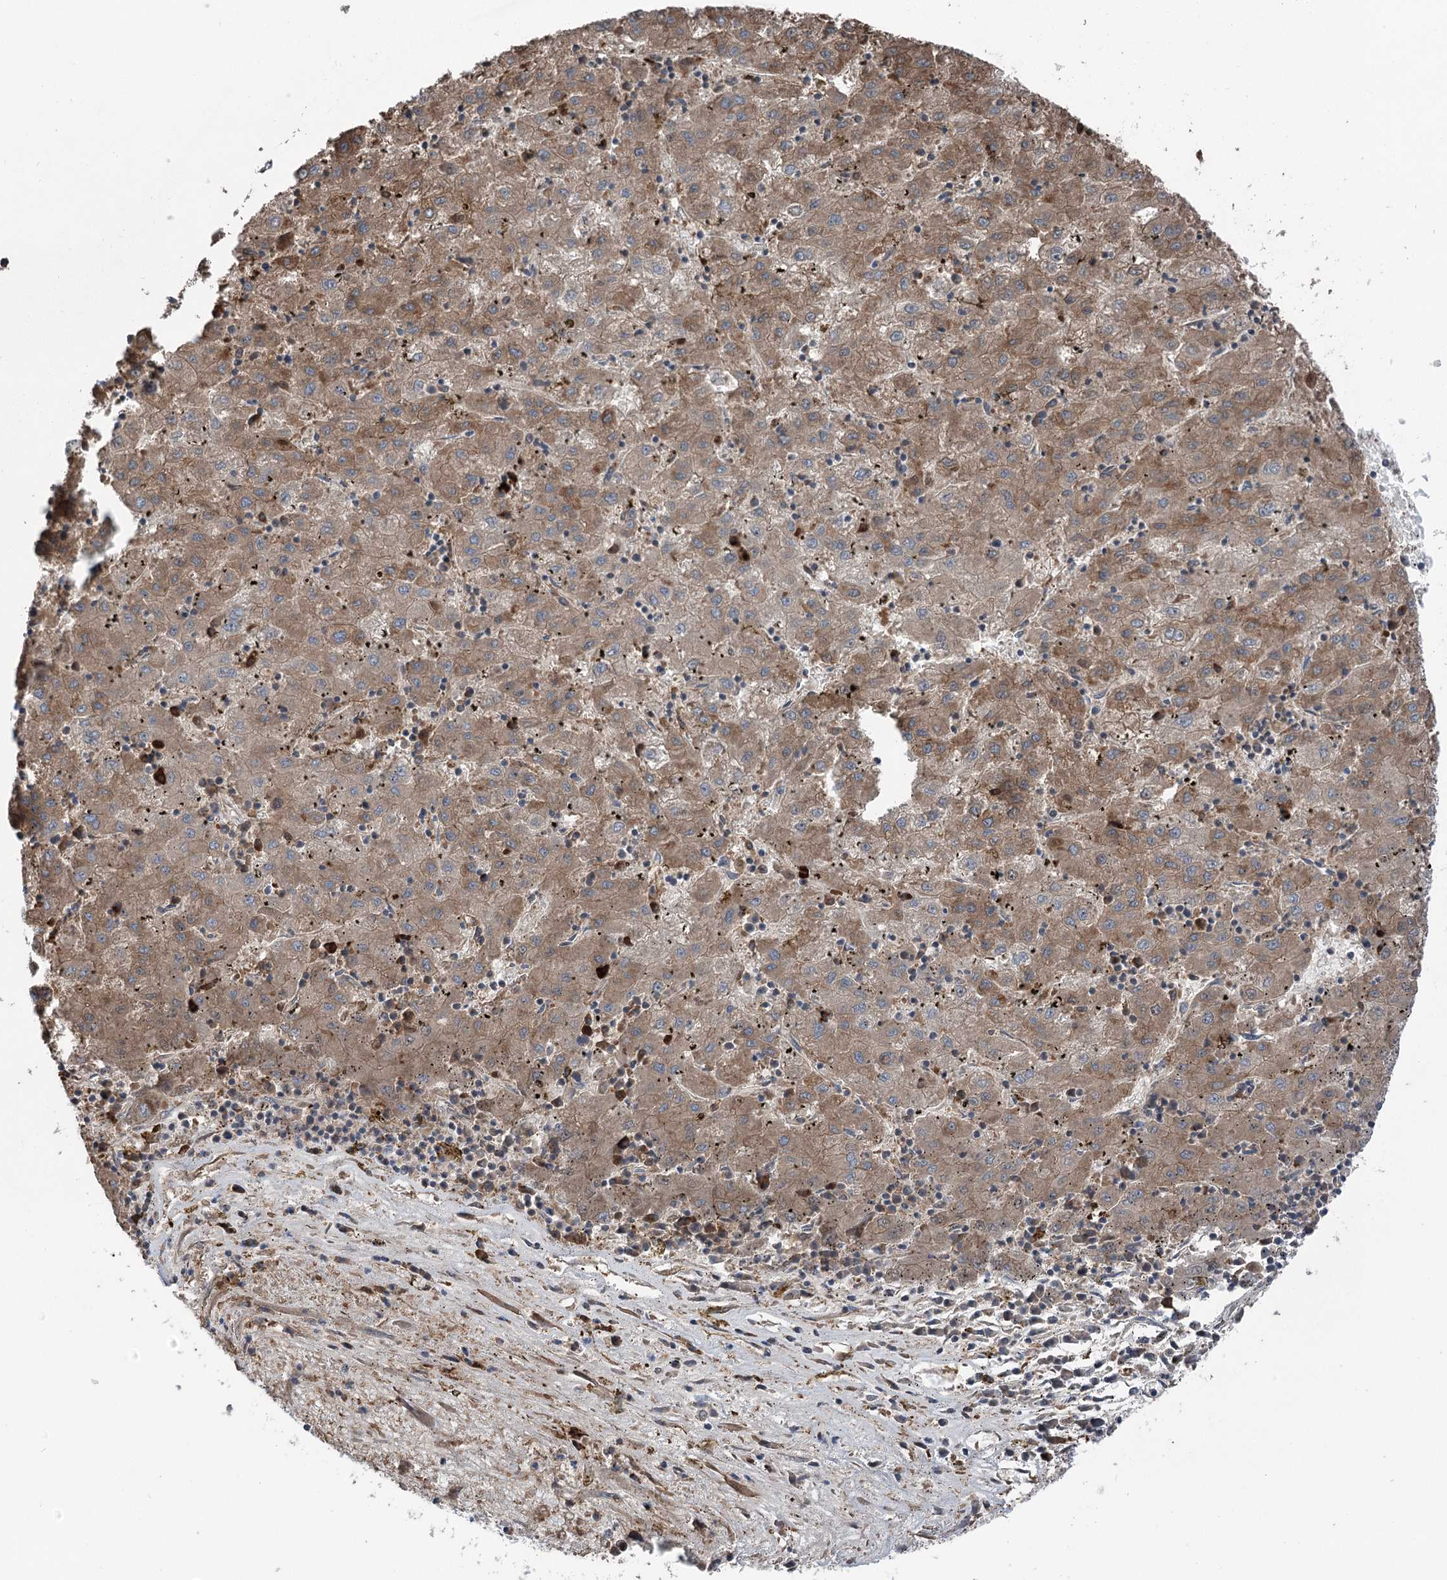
{"staining": {"intensity": "moderate", "quantity": ">75%", "location": "cytoplasmic/membranous"}, "tissue": "liver cancer", "cell_type": "Tumor cells", "image_type": "cancer", "snomed": [{"axis": "morphology", "description": "Carcinoma, Hepatocellular, NOS"}, {"axis": "topography", "description": "Liver"}], "caption": "A micrograph of liver cancer stained for a protein shows moderate cytoplasmic/membranous brown staining in tumor cells.", "gene": "PPP1R21", "patient": {"sex": "male", "age": 72}}